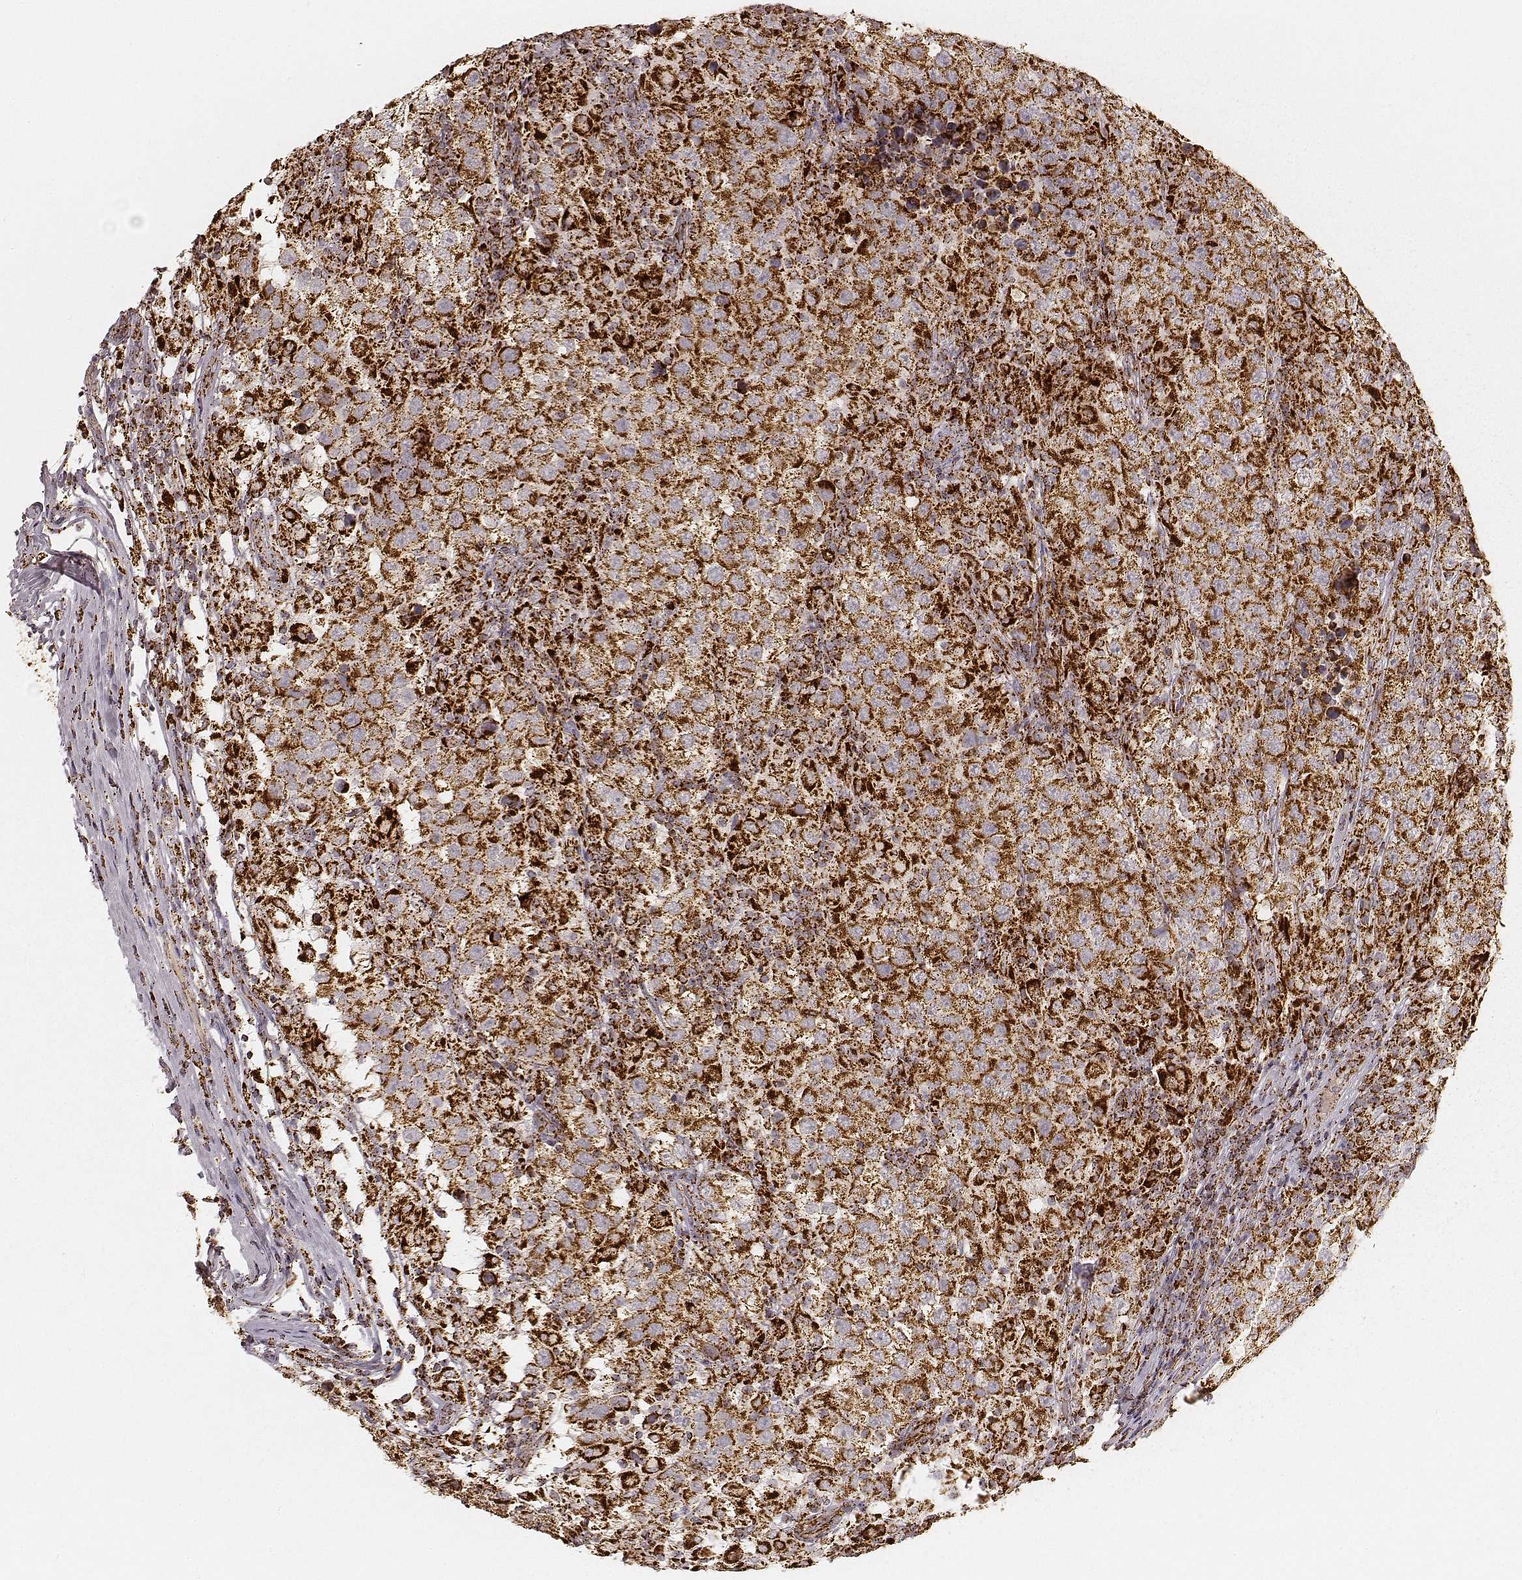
{"staining": {"intensity": "strong", "quantity": ">75%", "location": "cytoplasmic/membranous"}, "tissue": "testis cancer", "cell_type": "Tumor cells", "image_type": "cancer", "snomed": [{"axis": "morphology", "description": "Seminoma, NOS"}, {"axis": "morphology", "description": "Carcinoma, Embryonal, NOS"}, {"axis": "topography", "description": "Testis"}], "caption": "Immunohistochemistry (IHC) (DAB (3,3'-diaminobenzidine)) staining of human testis cancer displays strong cytoplasmic/membranous protein staining in approximately >75% of tumor cells.", "gene": "CS", "patient": {"sex": "male", "age": 41}}